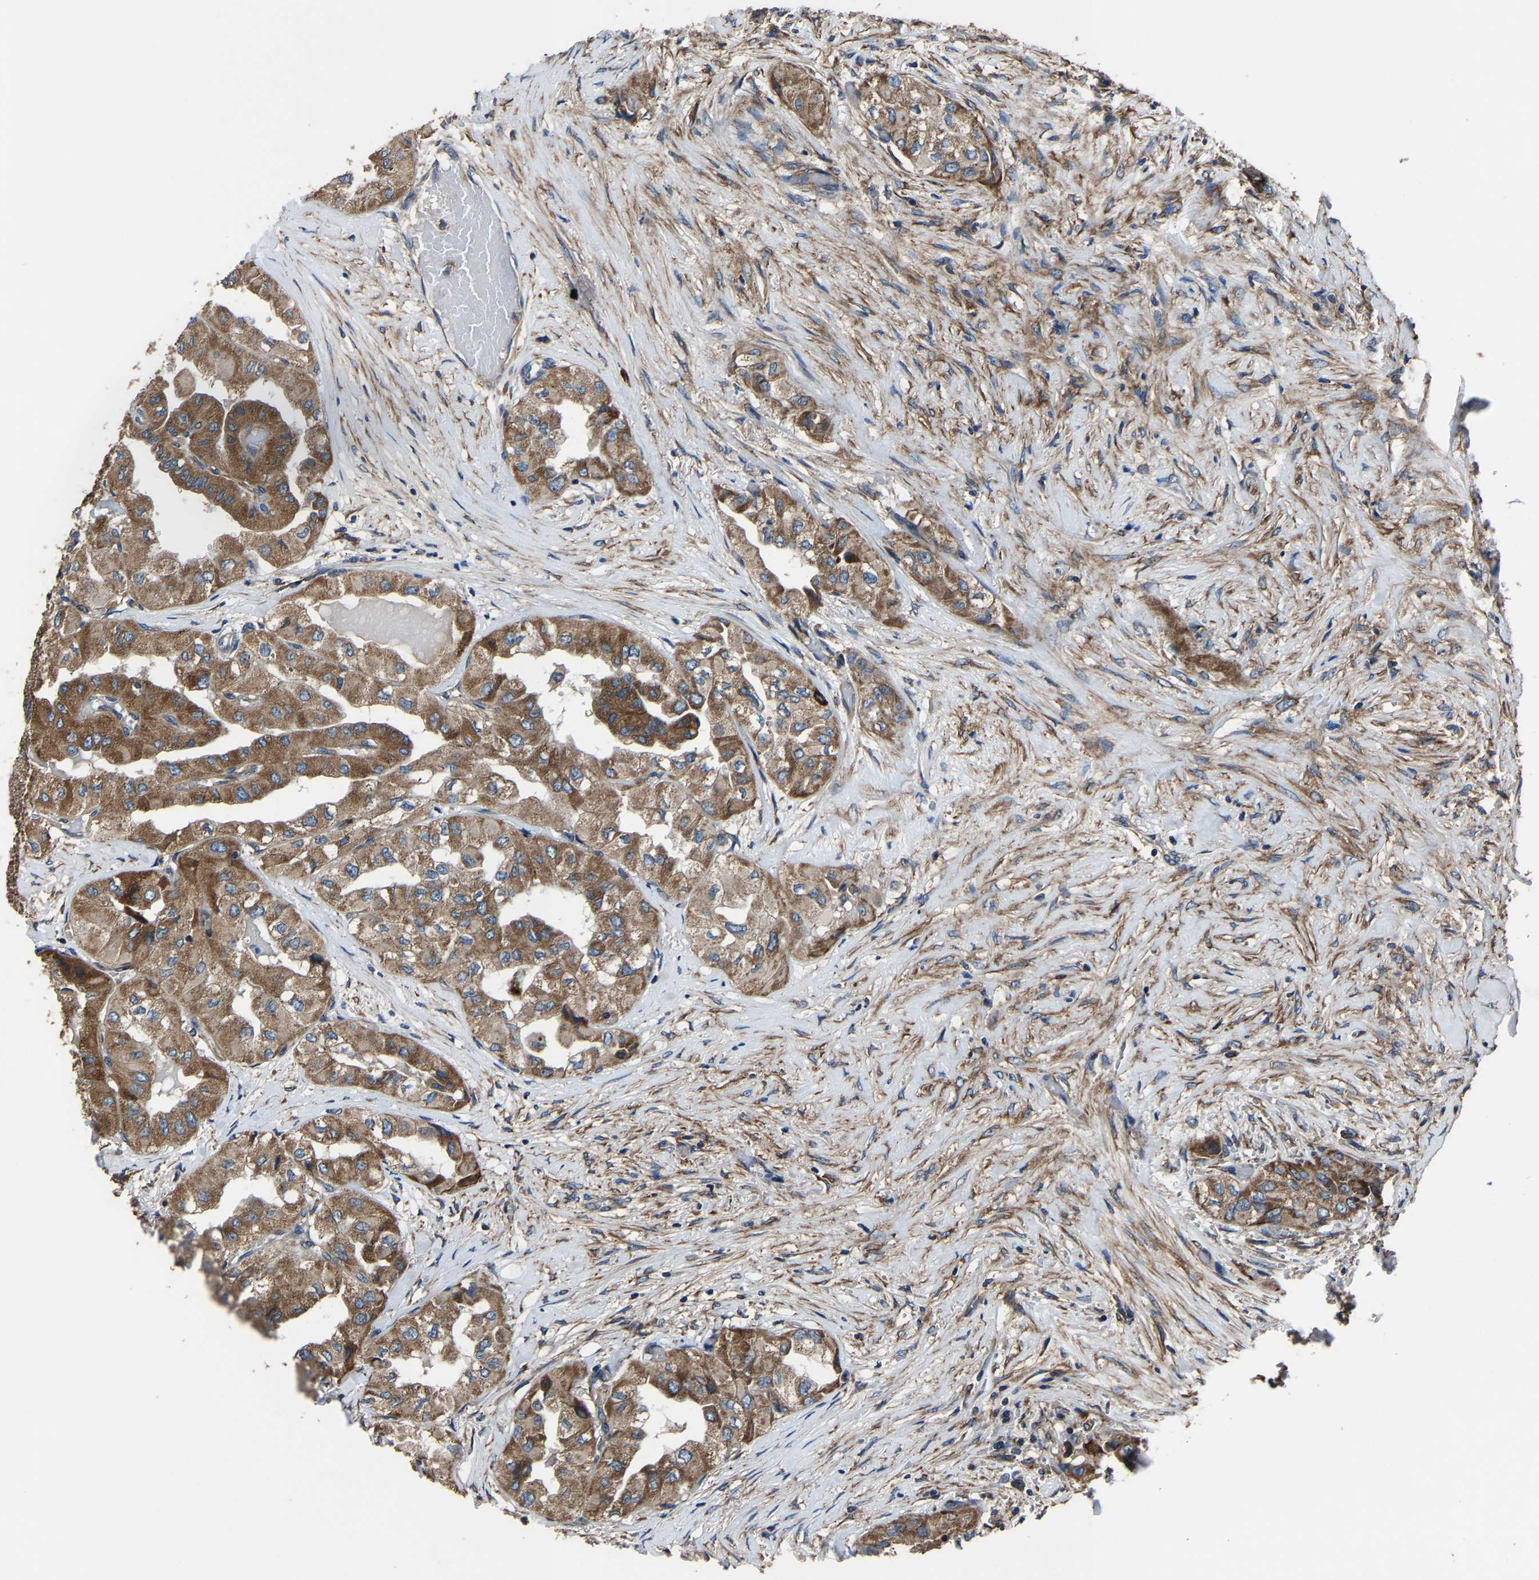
{"staining": {"intensity": "moderate", "quantity": ">75%", "location": "cytoplasmic/membranous"}, "tissue": "thyroid cancer", "cell_type": "Tumor cells", "image_type": "cancer", "snomed": [{"axis": "morphology", "description": "Papillary adenocarcinoma, NOS"}, {"axis": "topography", "description": "Thyroid gland"}], "caption": "IHC of papillary adenocarcinoma (thyroid) displays medium levels of moderate cytoplasmic/membranous staining in approximately >75% of tumor cells.", "gene": "KIAA1958", "patient": {"sex": "female", "age": 59}}